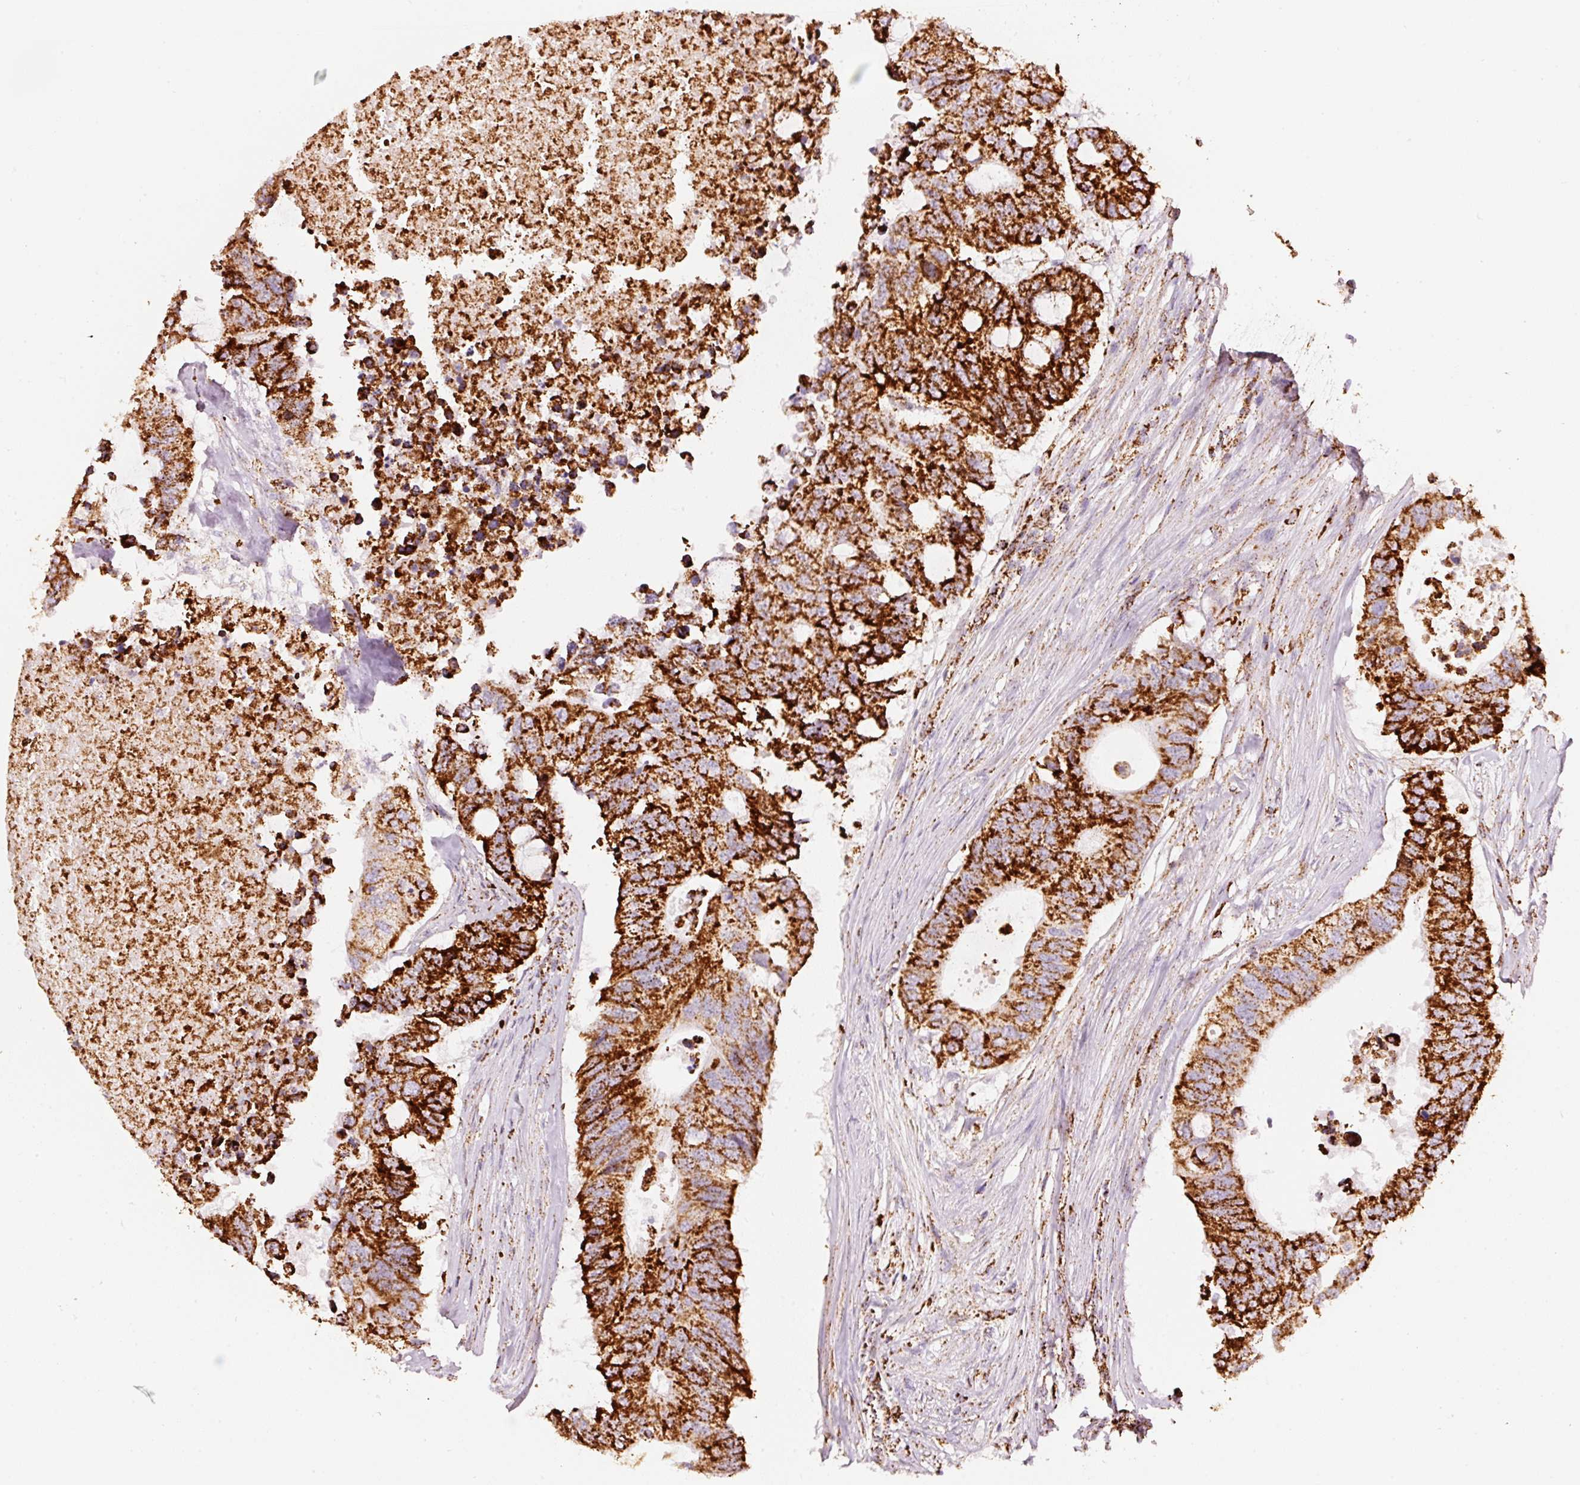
{"staining": {"intensity": "strong", "quantity": ">75%", "location": "cytoplasmic/membranous"}, "tissue": "colorectal cancer", "cell_type": "Tumor cells", "image_type": "cancer", "snomed": [{"axis": "morphology", "description": "Adenocarcinoma, NOS"}, {"axis": "topography", "description": "Colon"}], "caption": "Protein staining of colorectal cancer tissue shows strong cytoplasmic/membranous expression in approximately >75% of tumor cells.", "gene": "UQCRC1", "patient": {"sex": "male", "age": 71}}